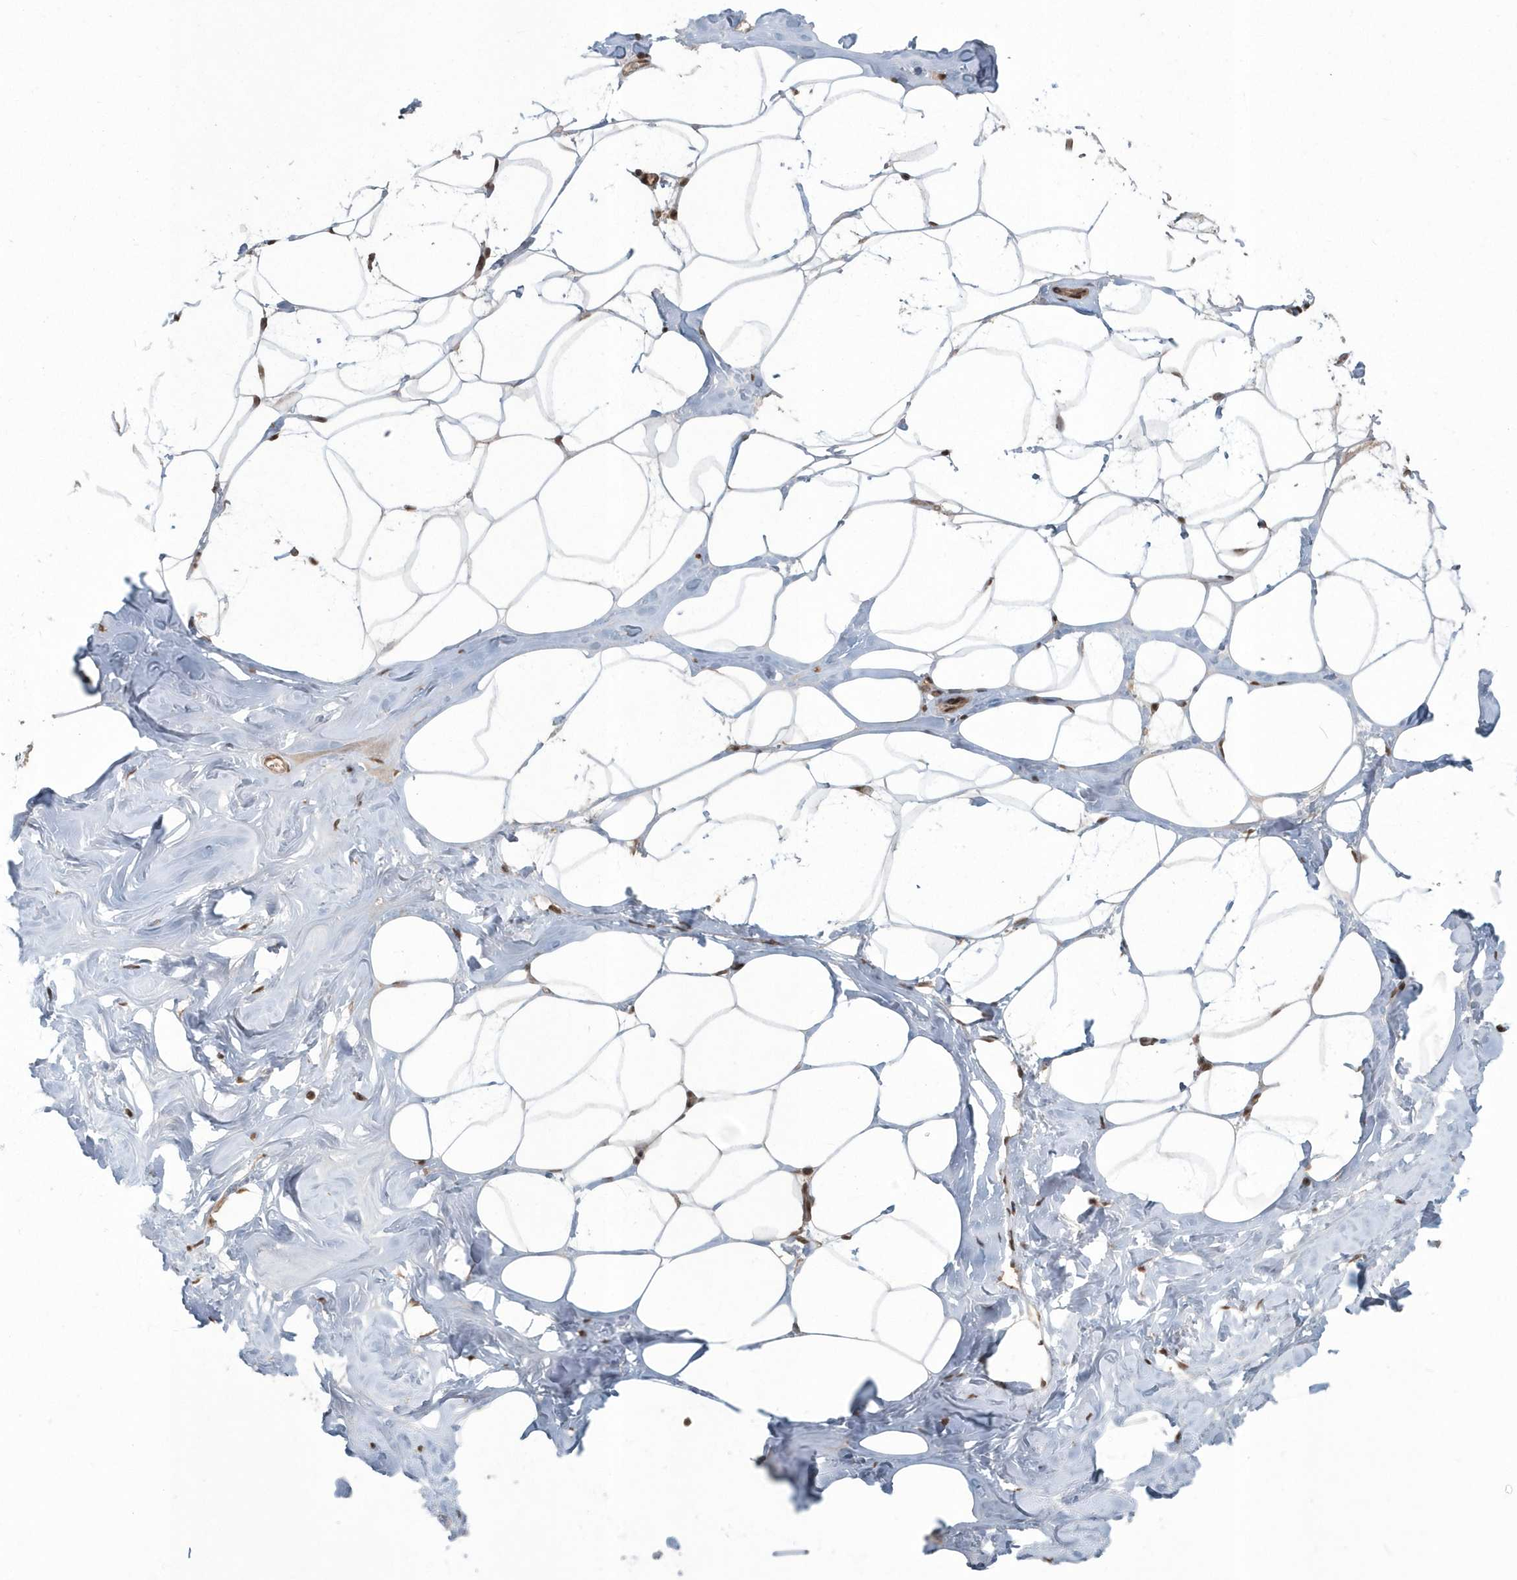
{"staining": {"intensity": "moderate", "quantity": ">75%", "location": "nuclear"}, "tissue": "adipose tissue", "cell_type": "Adipocytes", "image_type": "normal", "snomed": [{"axis": "morphology", "description": "Normal tissue, NOS"}, {"axis": "morphology", "description": "Fibrosis, NOS"}, {"axis": "topography", "description": "Breast"}, {"axis": "topography", "description": "Adipose tissue"}], "caption": "Moderate nuclear protein expression is seen in about >75% of adipocytes in adipose tissue. The protein is stained brown, and the nuclei are stained in blue (DAB (3,3'-diaminobenzidine) IHC with brightfield microscopy, high magnification).", "gene": "EPB41L4A", "patient": {"sex": "female", "age": 39}}